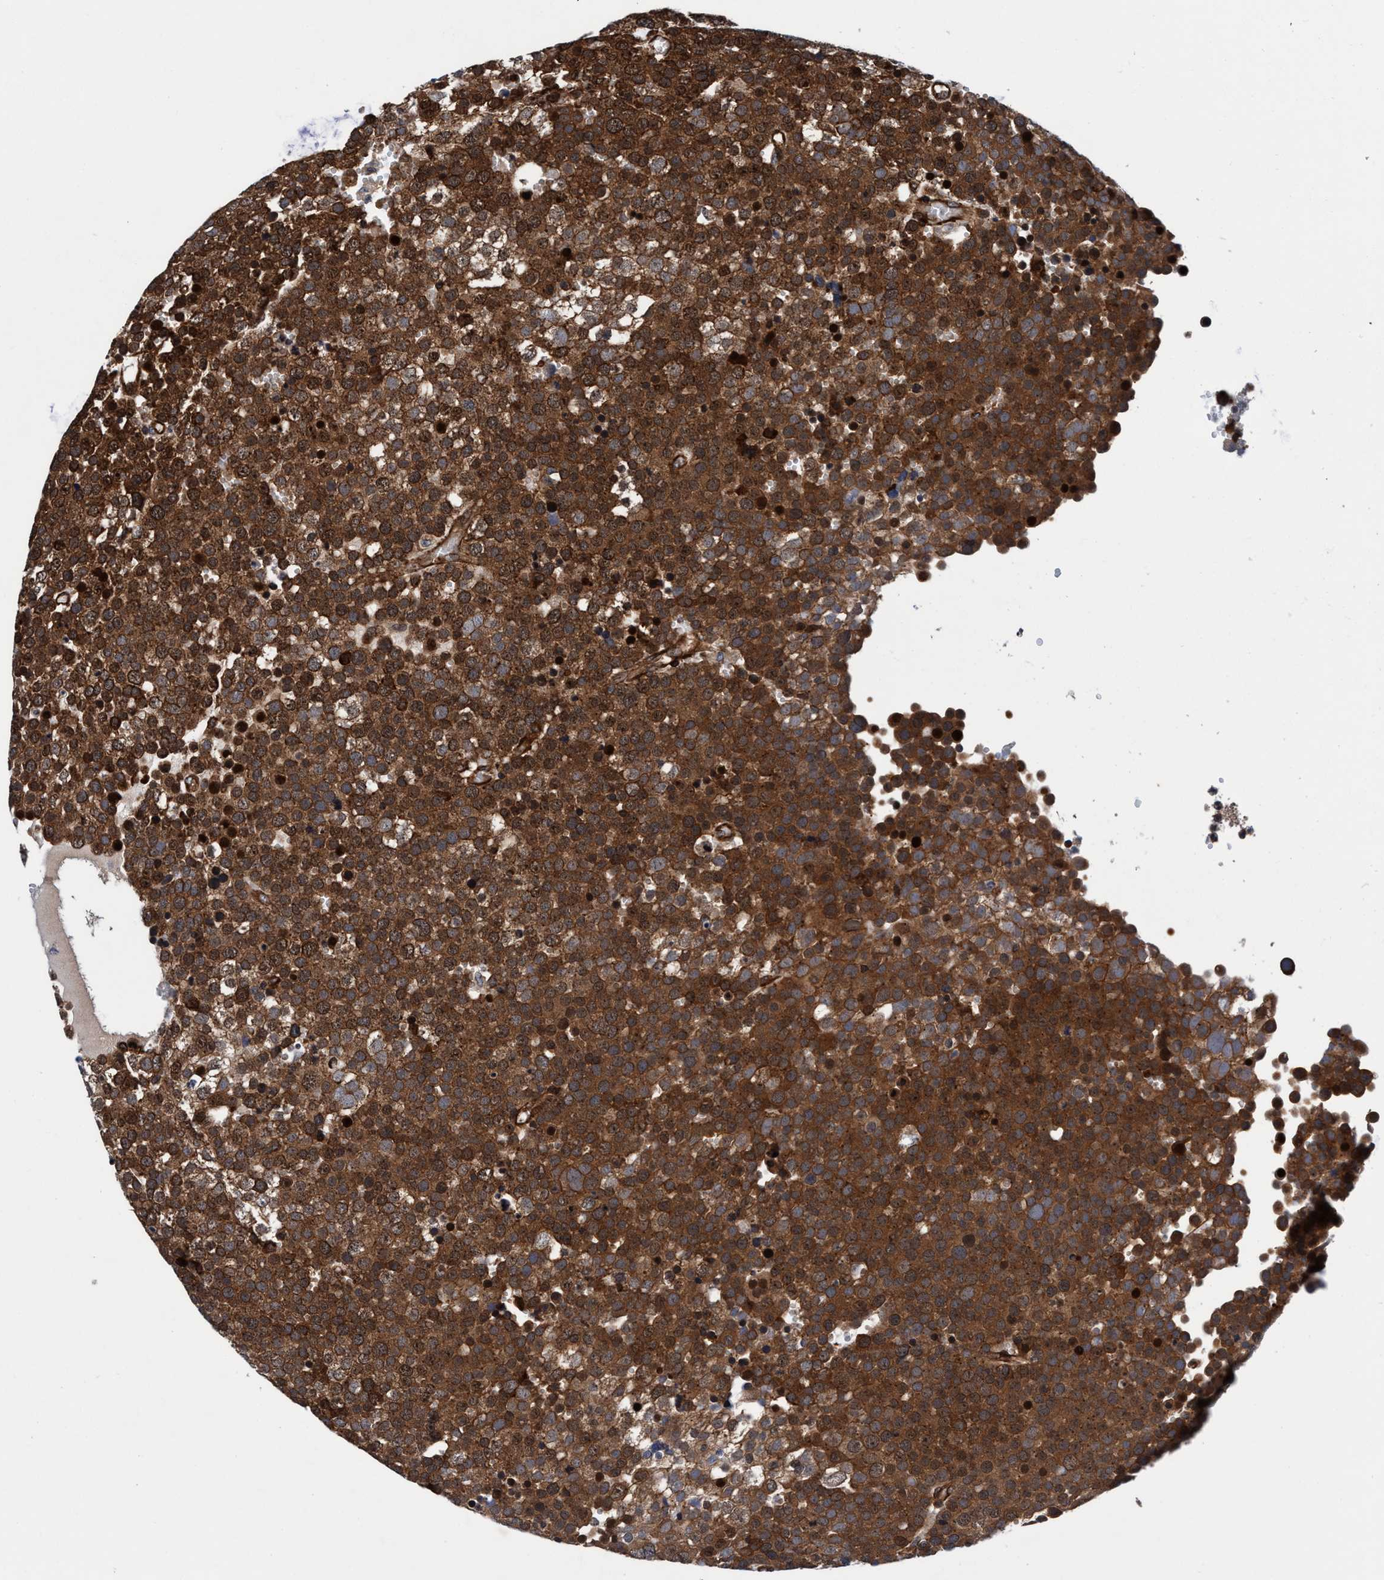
{"staining": {"intensity": "strong", "quantity": ">75%", "location": "cytoplasmic/membranous"}, "tissue": "testis cancer", "cell_type": "Tumor cells", "image_type": "cancer", "snomed": [{"axis": "morphology", "description": "Seminoma, NOS"}, {"axis": "topography", "description": "Testis"}], "caption": "The image shows staining of testis cancer (seminoma), revealing strong cytoplasmic/membranous protein staining (brown color) within tumor cells. The staining was performed using DAB to visualize the protein expression in brown, while the nuclei were stained in blue with hematoxylin (Magnification: 20x).", "gene": "MCM3AP", "patient": {"sex": "male", "age": 71}}